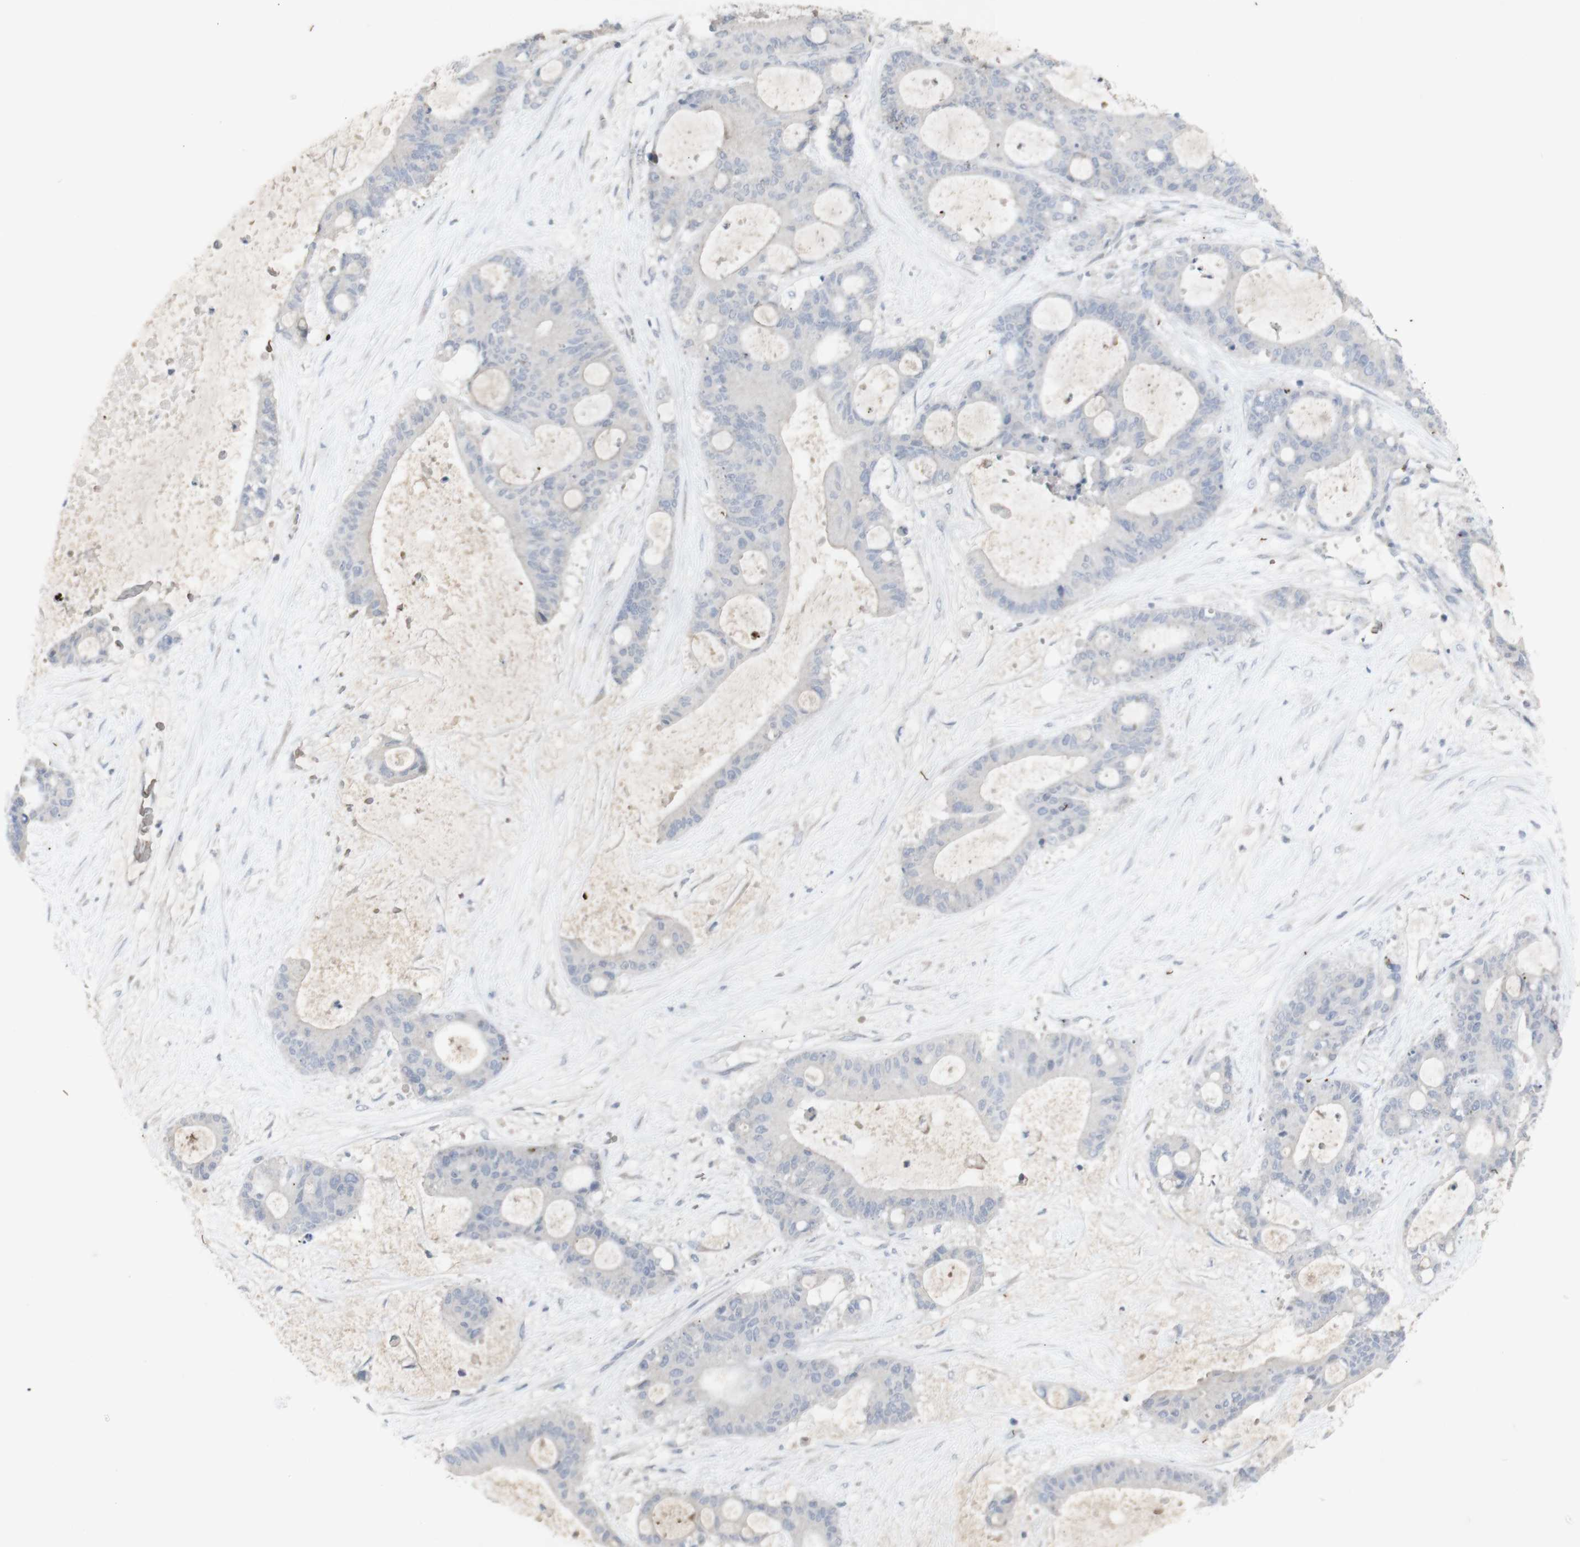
{"staining": {"intensity": "negative", "quantity": "none", "location": "none"}, "tissue": "liver cancer", "cell_type": "Tumor cells", "image_type": "cancer", "snomed": [{"axis": "morphology", "description": "Cholangiocarcinoma"}, {"axis": "topography", "description": "Liver"}], "caption": "High magnification brightfield microscopy of liver cancer (cholangiocarcinoma) stained with DAB (brown) and counterstained with hematoxylin (blue): tumor cells show no significant expression.", "gene": "INS", "patient": {"sex": "female", "age": 73}}